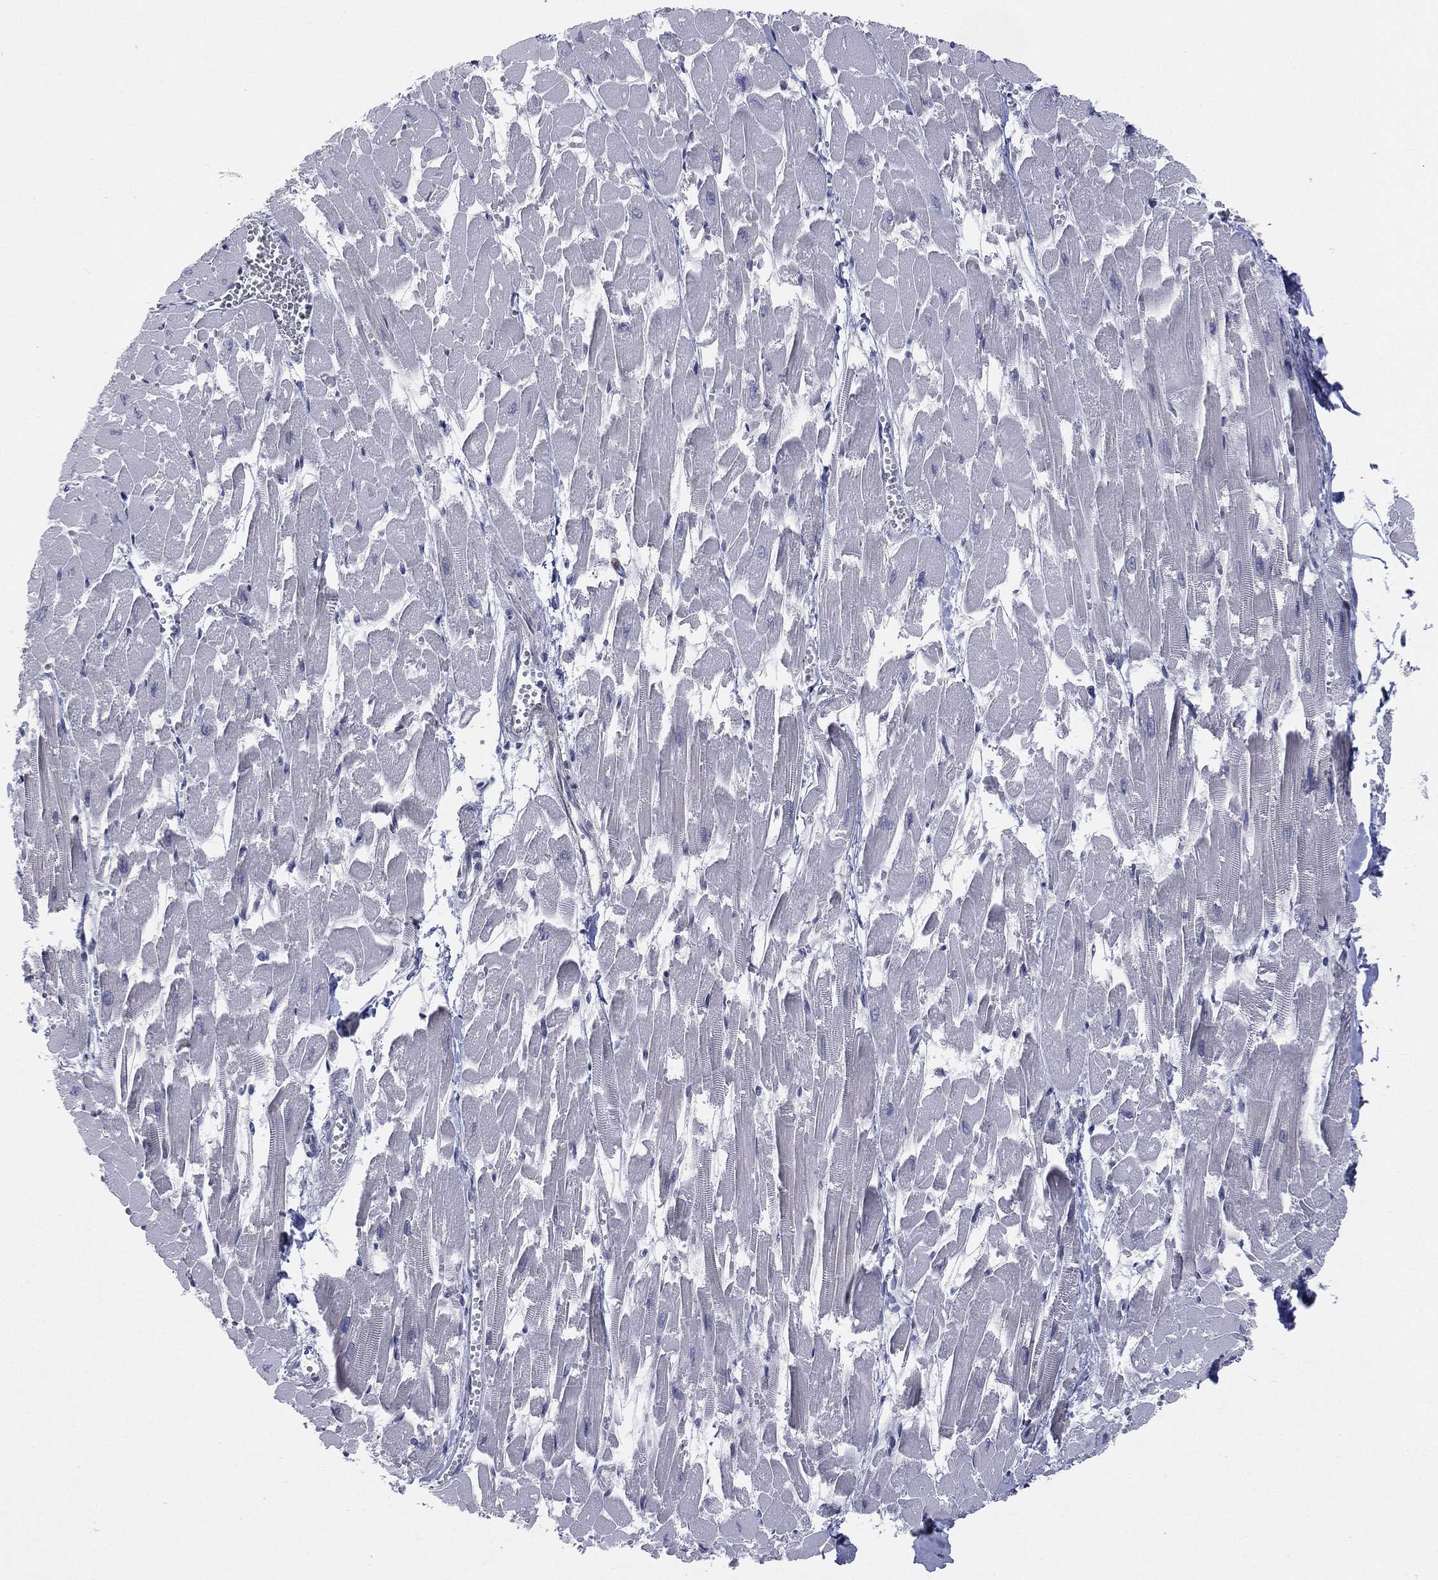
{"staining": {"intensity": "negative", "quantity": "none", "location": "none"}, "tissue": "heart muscle", "cell_type": "Cardiomyocytes", "image_type": "normal", "snomed": [{"axis": "morphology", "description": "Normal tissue, NOS"}, {"axis": "topography", "description": "Heart"}], "caption": "The histopathology image exhibits no significant staining in cardiomyocytes of heart muscle. The staining is performed using DAB (3,3'-diaminobenzidine) brown chromogen with nuclei counter-stained in using hematoxylin.", "gene": "CD22", "patient": {"sex": "female", "age": 52}}